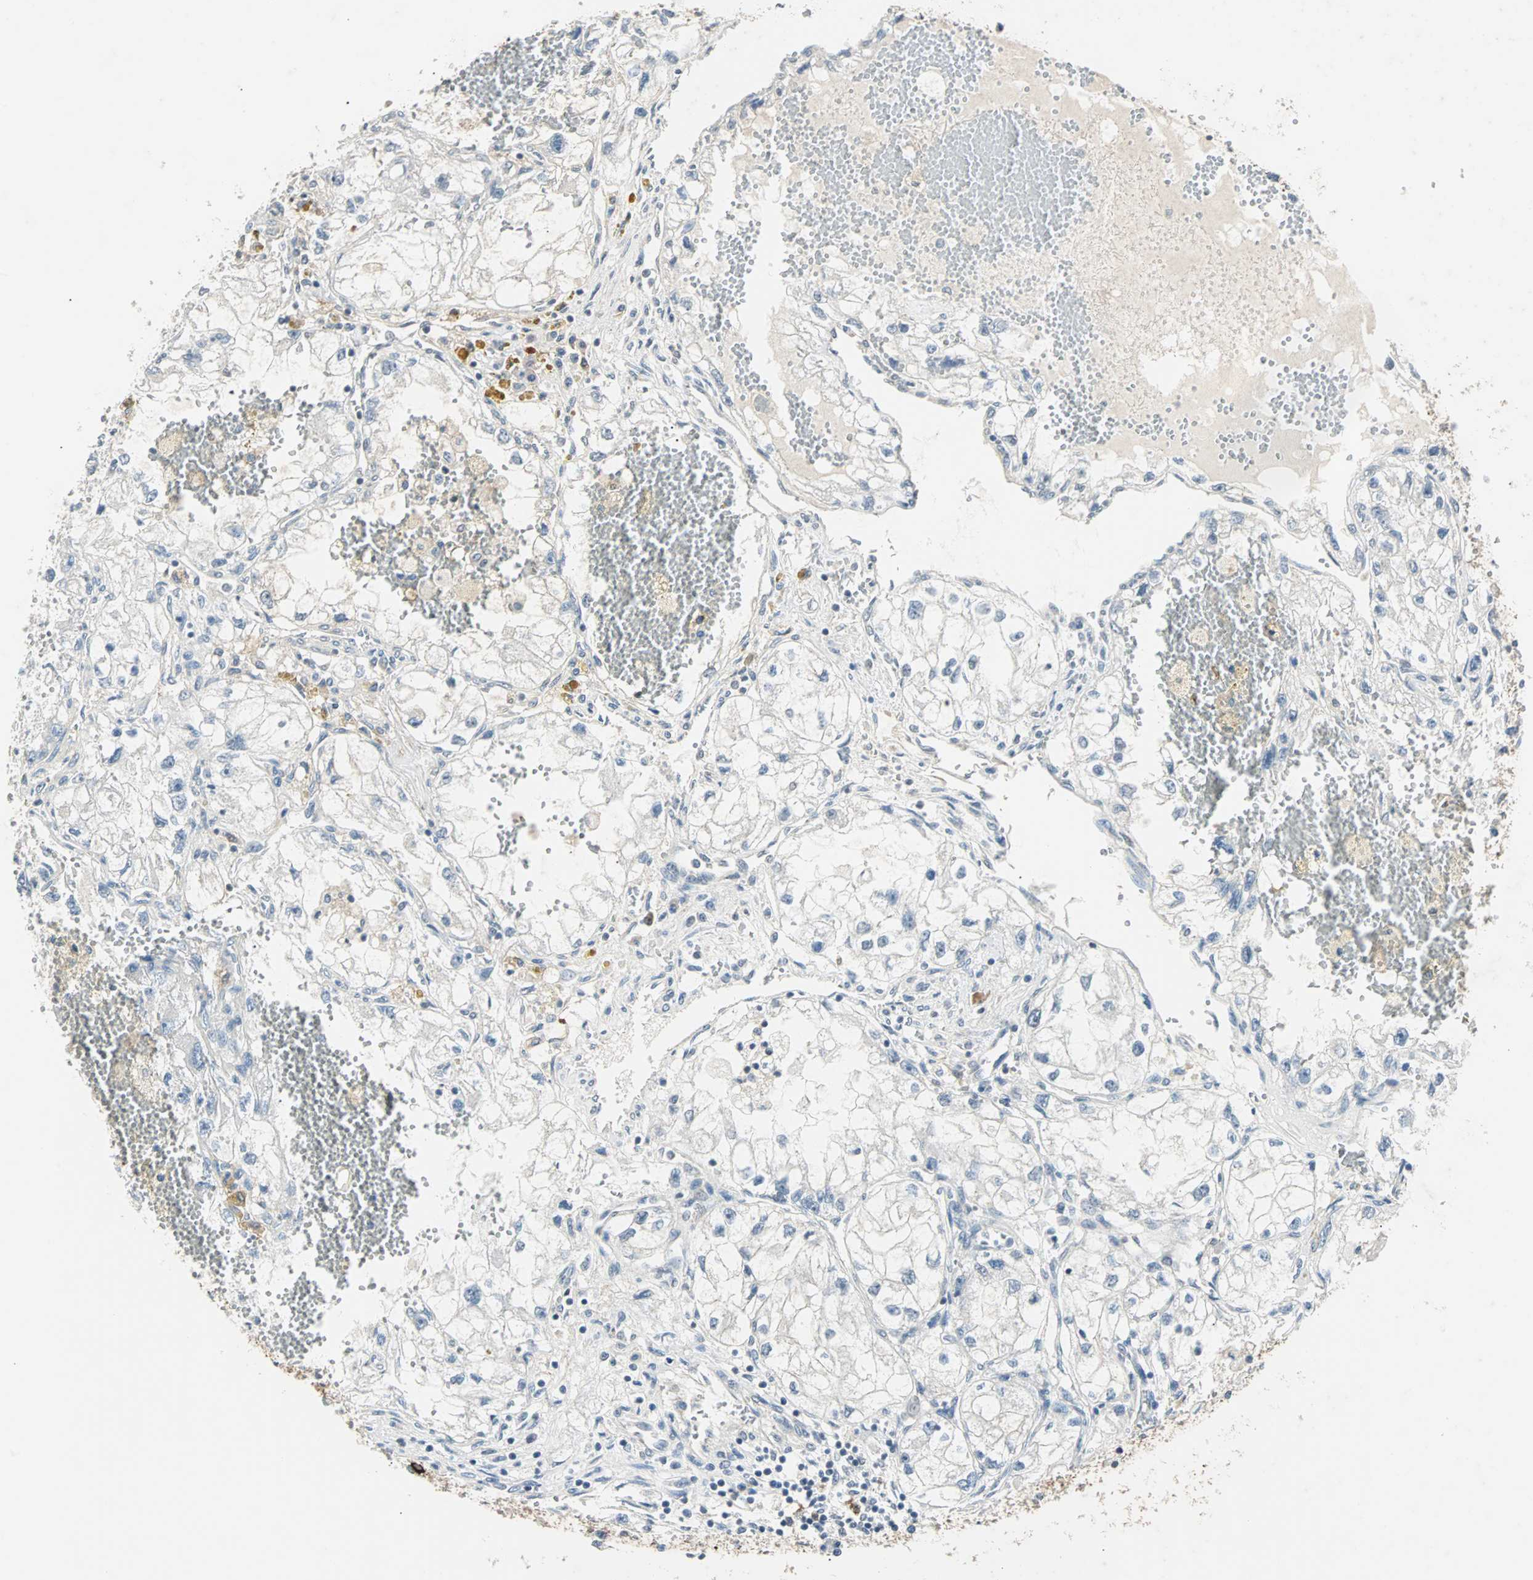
{"staining": {"intensity": "negative", "quantity": "none", "location": "none"}, "tissue": "renal cancer", "cell_type": "Tumor cells", "image_type": "cancer", "snomed": [{"axis": "morphology", "description": "Adenocarcinoma, NOS"}, {"axis": "topography", "description": "Kidney"}], "caption": "Protein analysis of adenocarcinoma (renal) shows no significant staining in tumor cells. Nuclei are stained in blue.", "gene": "CMC2", "patient": {"sex": "female", "age": 70}}